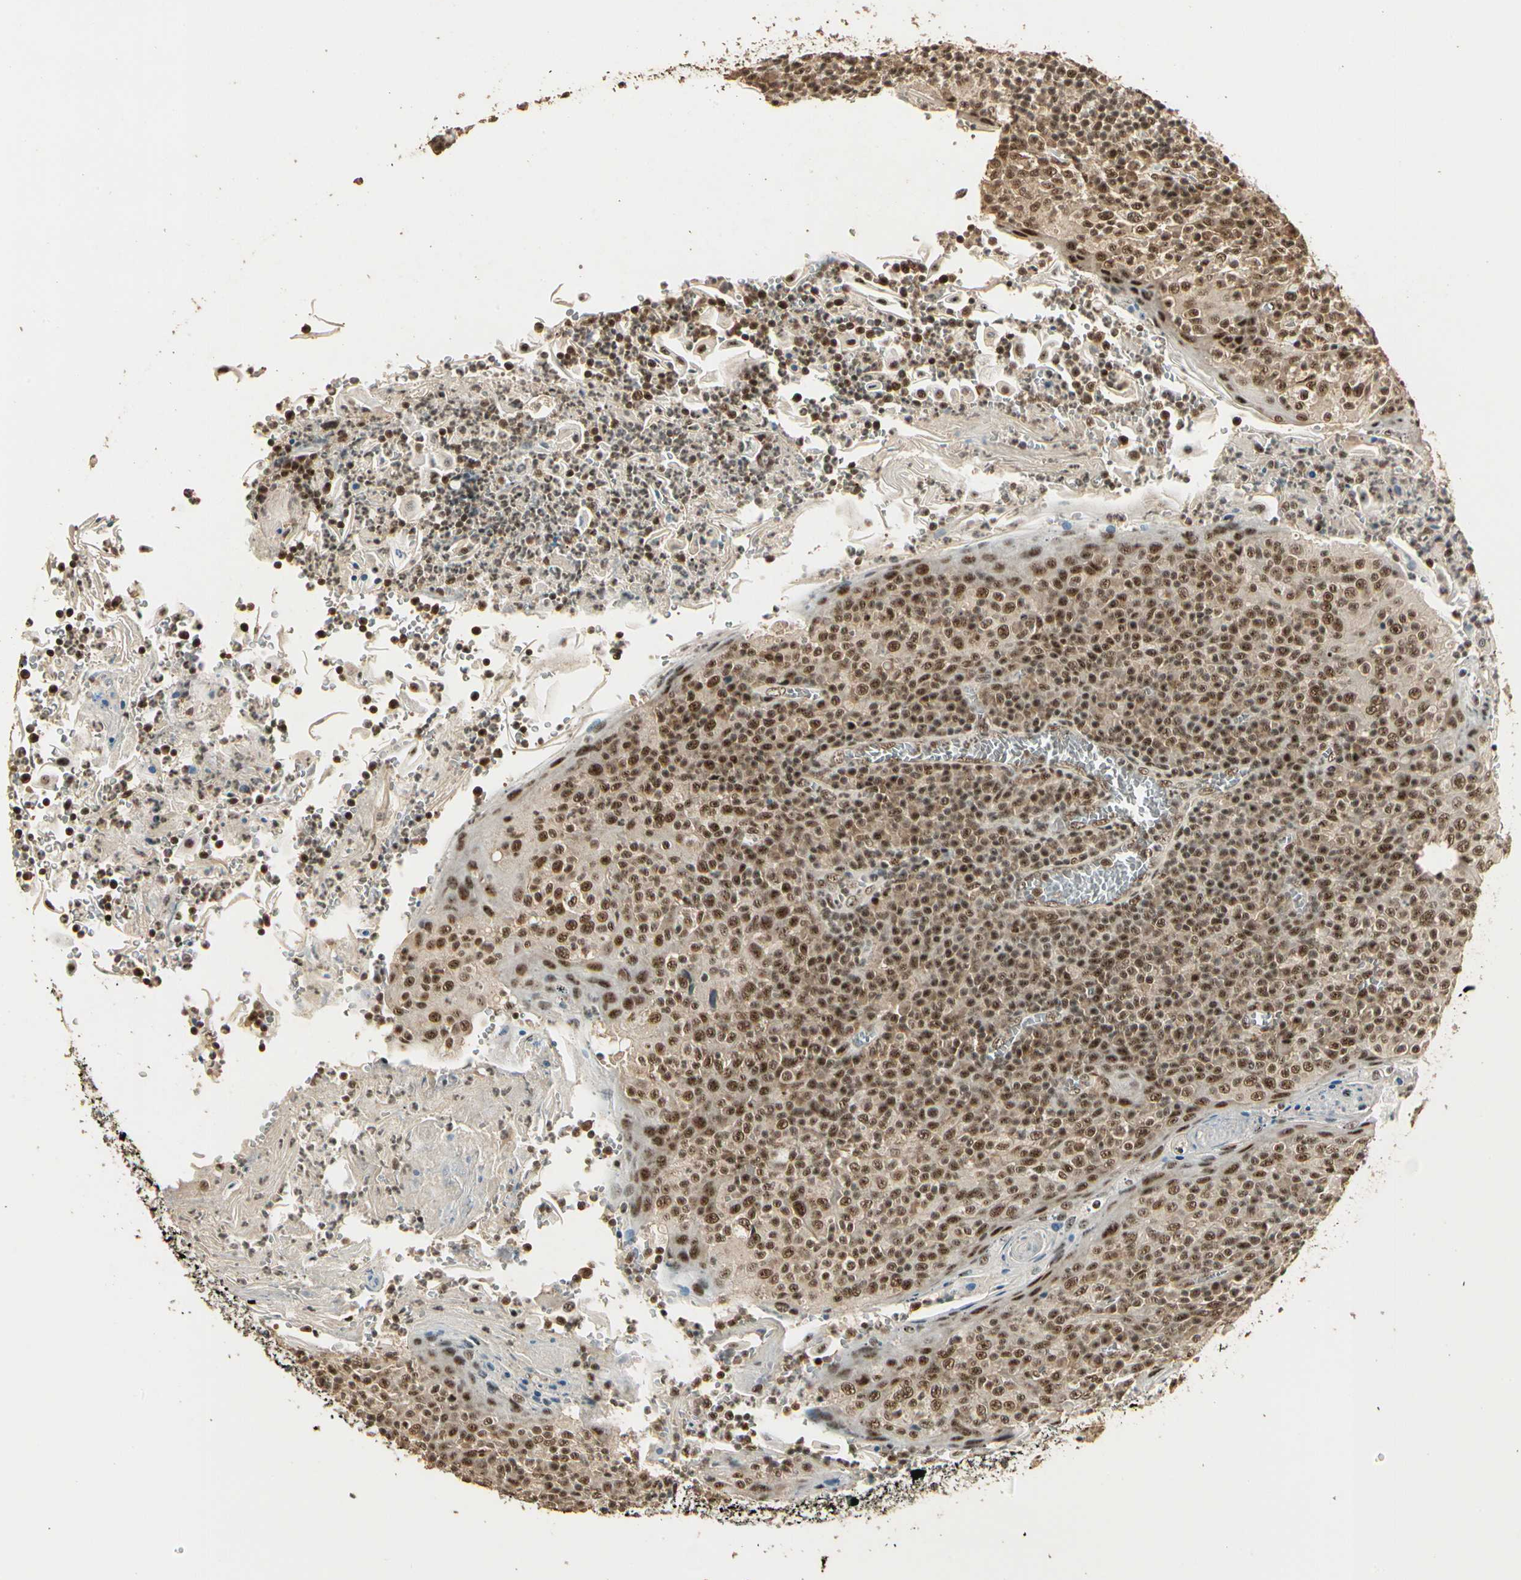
{"staining": {"intensity": "moderate", "quantity": "25%-75%", "location": "cytoplasmic/membranous,nuclear"}, "tissue": "oral mucosa", "cell_type": "Squamous epithelial cells", "image_type": "normal", "snomed": [{"axis": "morphology", "description": "Normal tissue, NOS"}, {"axis": "topography", "description": "Oral tissue"}], "caption": "This micrograph displays immunohistochemistry (IHC) staining of benign human oral mucosa, with medium moderate cytoplasmic/membranous,nuclear staining in approximately 25%-75% of squamous epithelial cells.", "gene": "RBM25", "patient": {"sex": "male", "age": 20}}